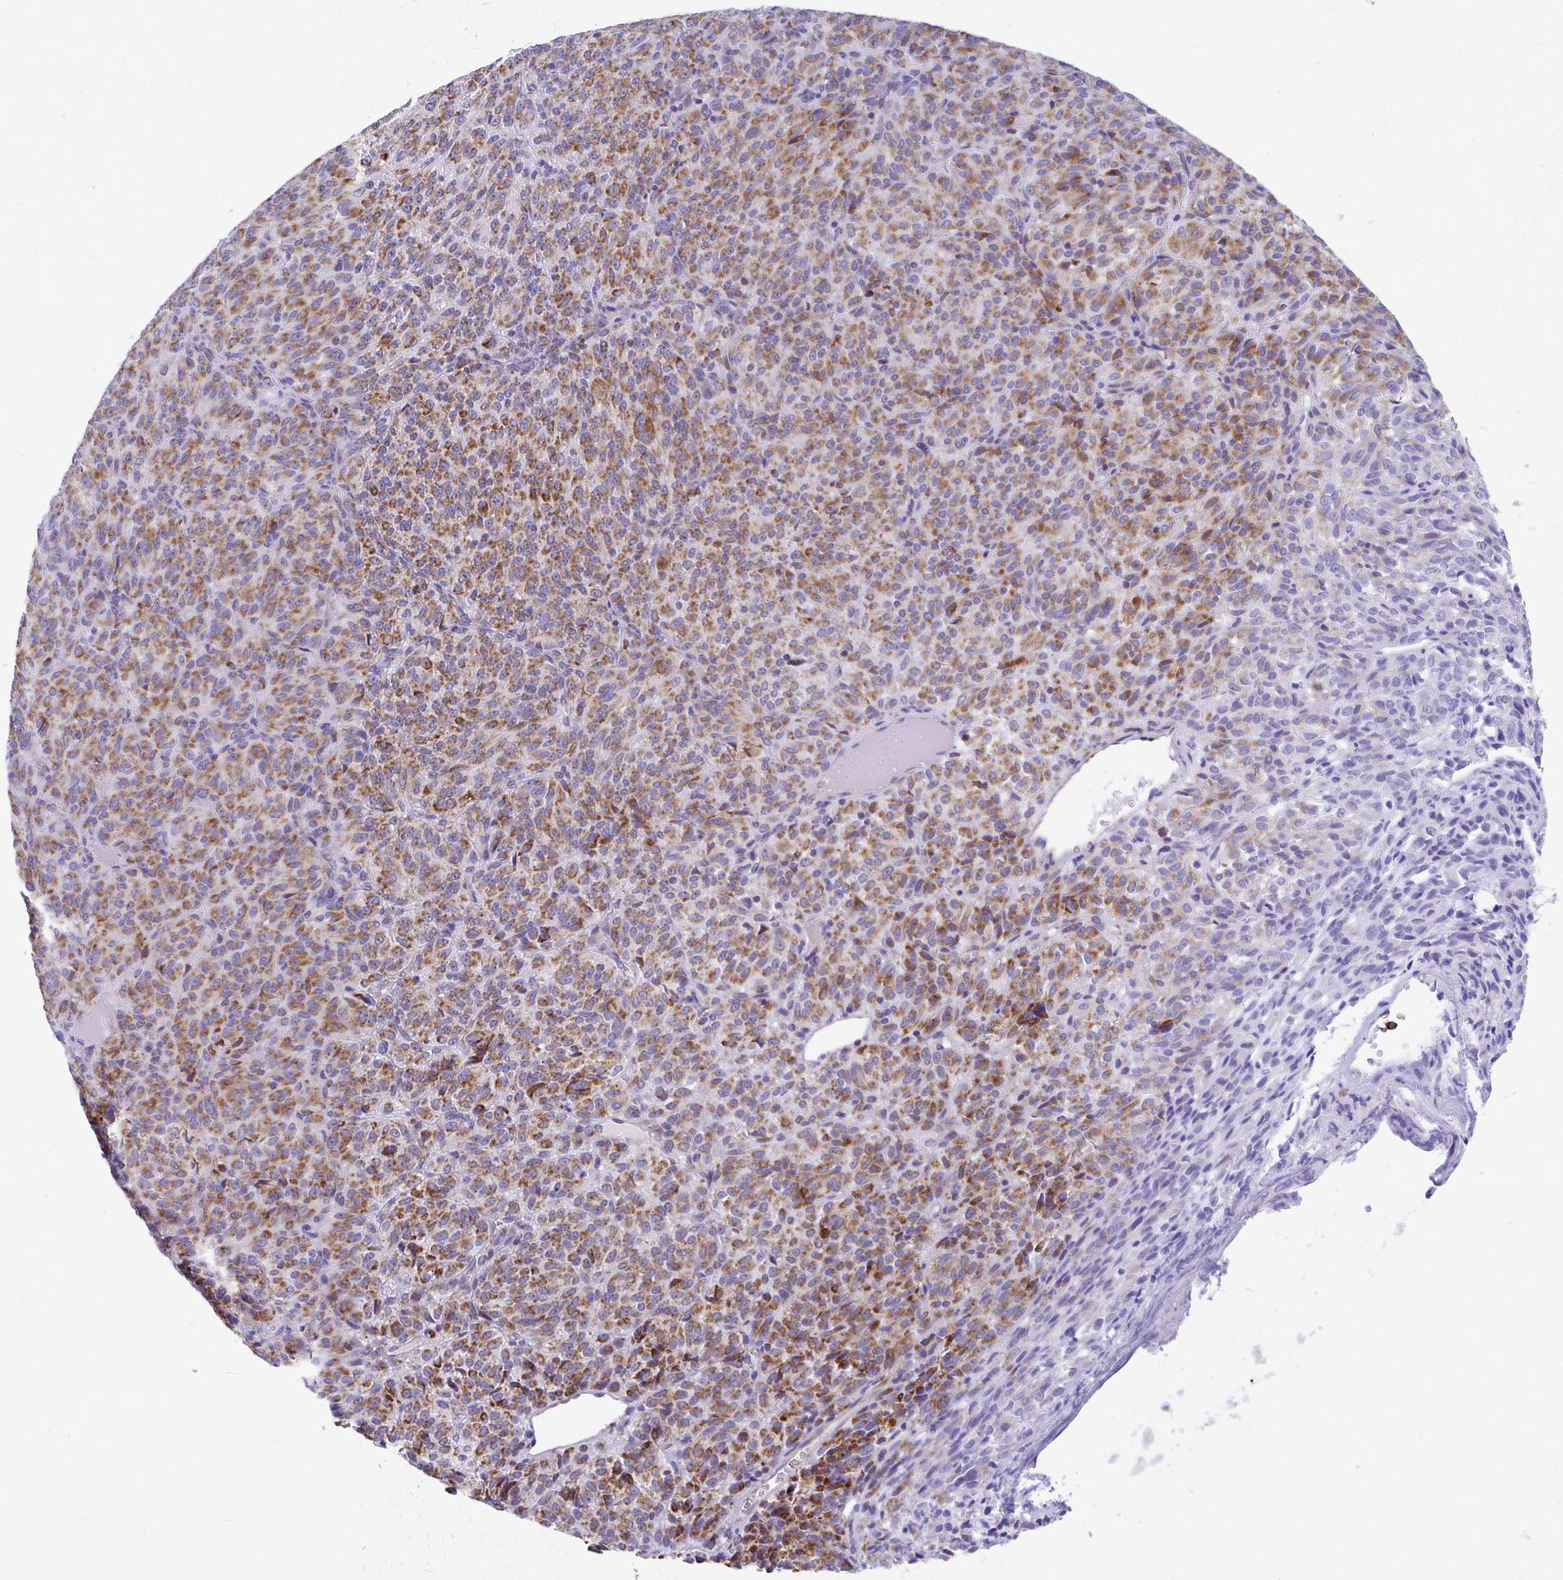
{"staining": {"intensity": "moderate", "quantity": ">75%", "location": "cytoplasmic/membranous"}, "tissue": "melanoma", "cell_type": "Tumor cells", "image_type": "cancer", "snomed": [{"axis": "morphology", "description": "Malignant melanoma, Metastatic site"}, {"axis": "topography", "description": "Brain"}], "caption": "A medium amount of moderate cytoplasmic/membranous positivity is present in about >75% of tumor cells in malignant melanoma (metastatic site) tissue. Using DAB (3,3'-diaminobenzidine) (brown) and hematoxylin (blue) stains, captured at high magnification using brightfield microscopy.", "gene": "MRPL19", "patient": {"sex": "female", "age": 56}}